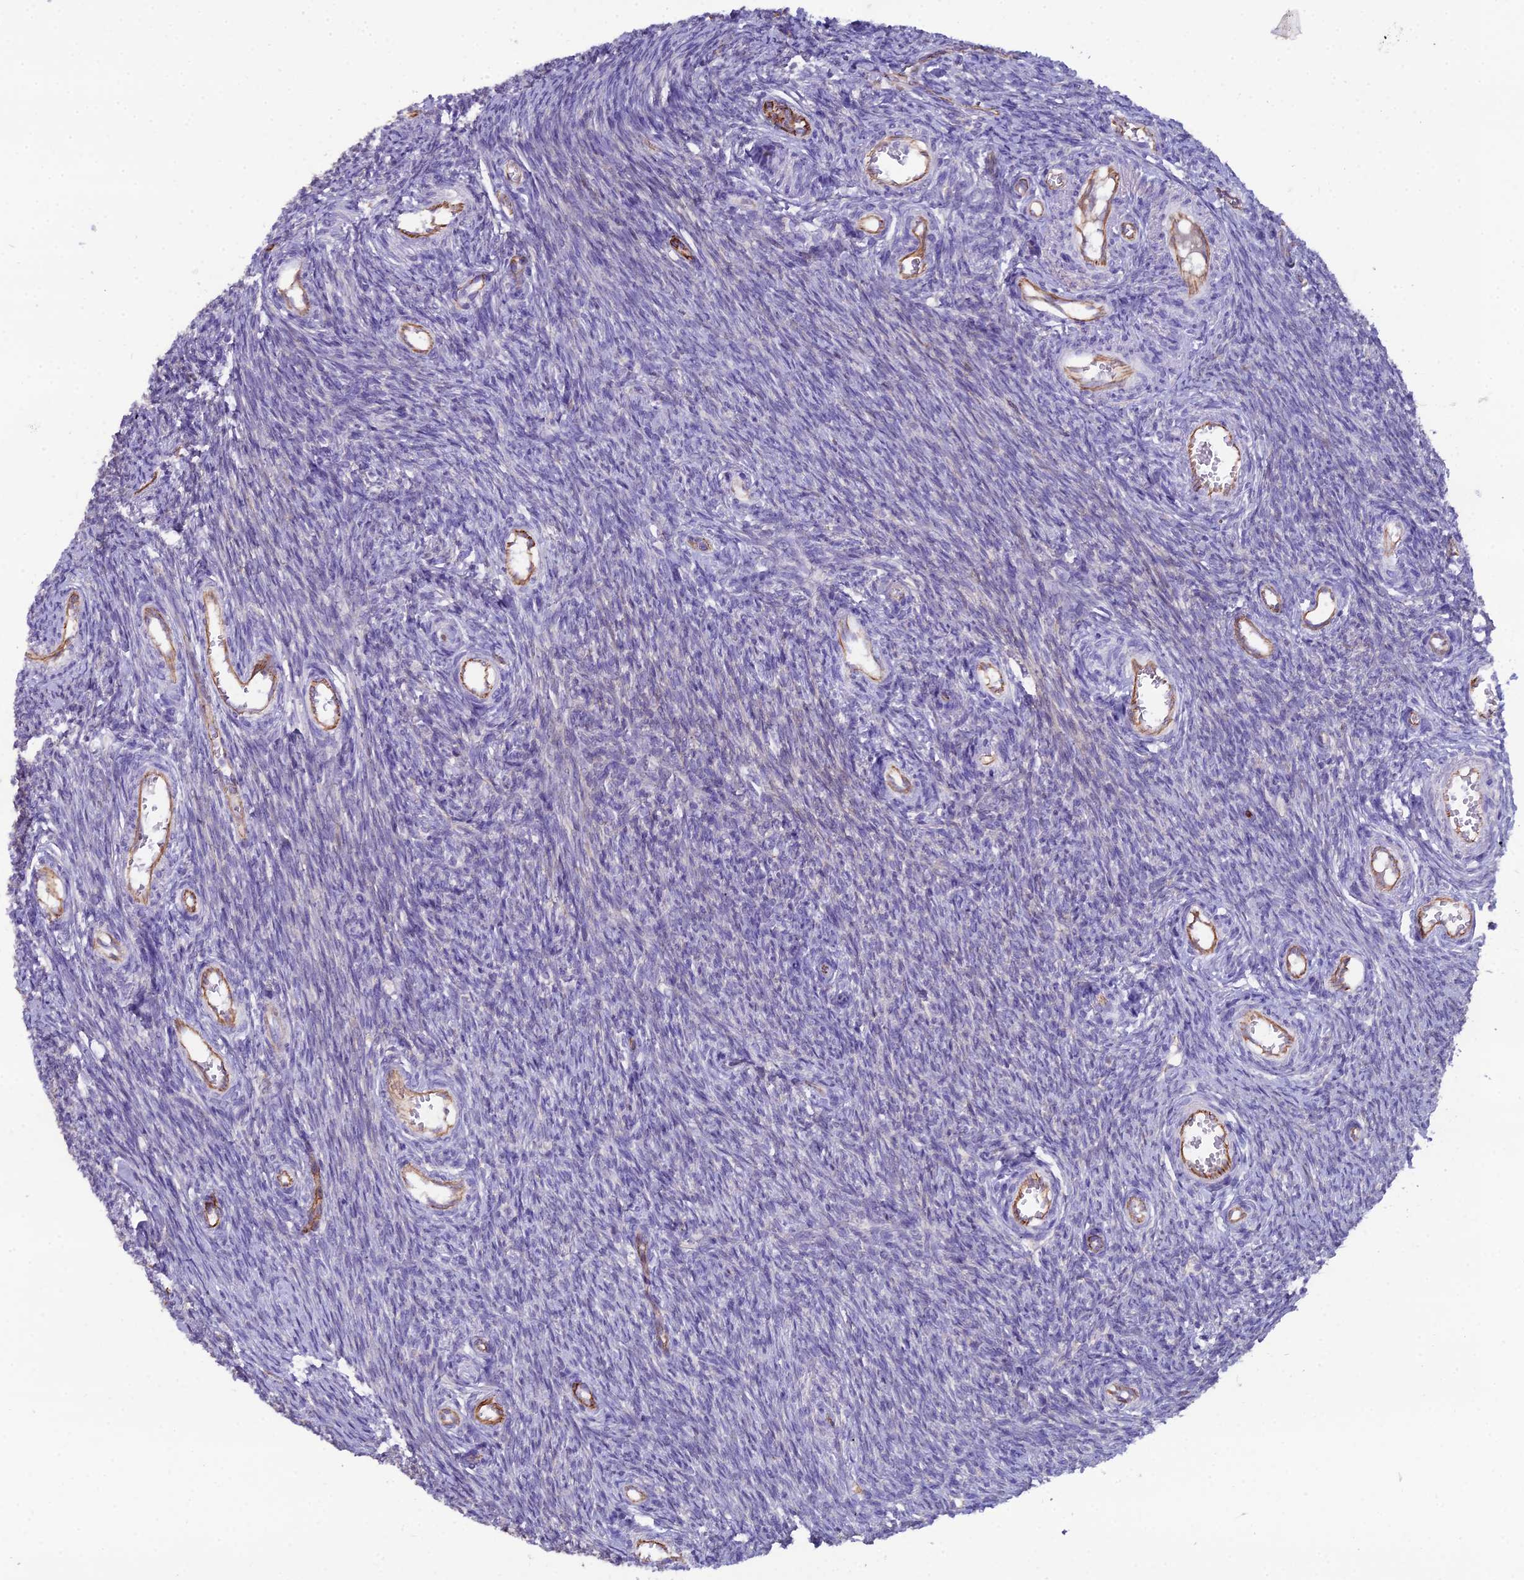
{"staining": {"intensity": "moderate", "quantity": ">75%", "location": "cytoplasmic/membranous"}, "tissue": "ovary", "cell_type": "Follicle cells", "image_type": "normal", "snomed": [{"axis": "morphology", "description": "Normal tissue, NOS"}, {"axis": "topography", "description": "Ovary"}], "caption": "High-power microscopy captured an immunohistochemistry histopathology image of normal ovary, revealing moderate cytoplasmic/membranous positivity in about >75% of follicle cells.", "gene": "CFAP47", "patient": {"sex": "female", "age": 44}}